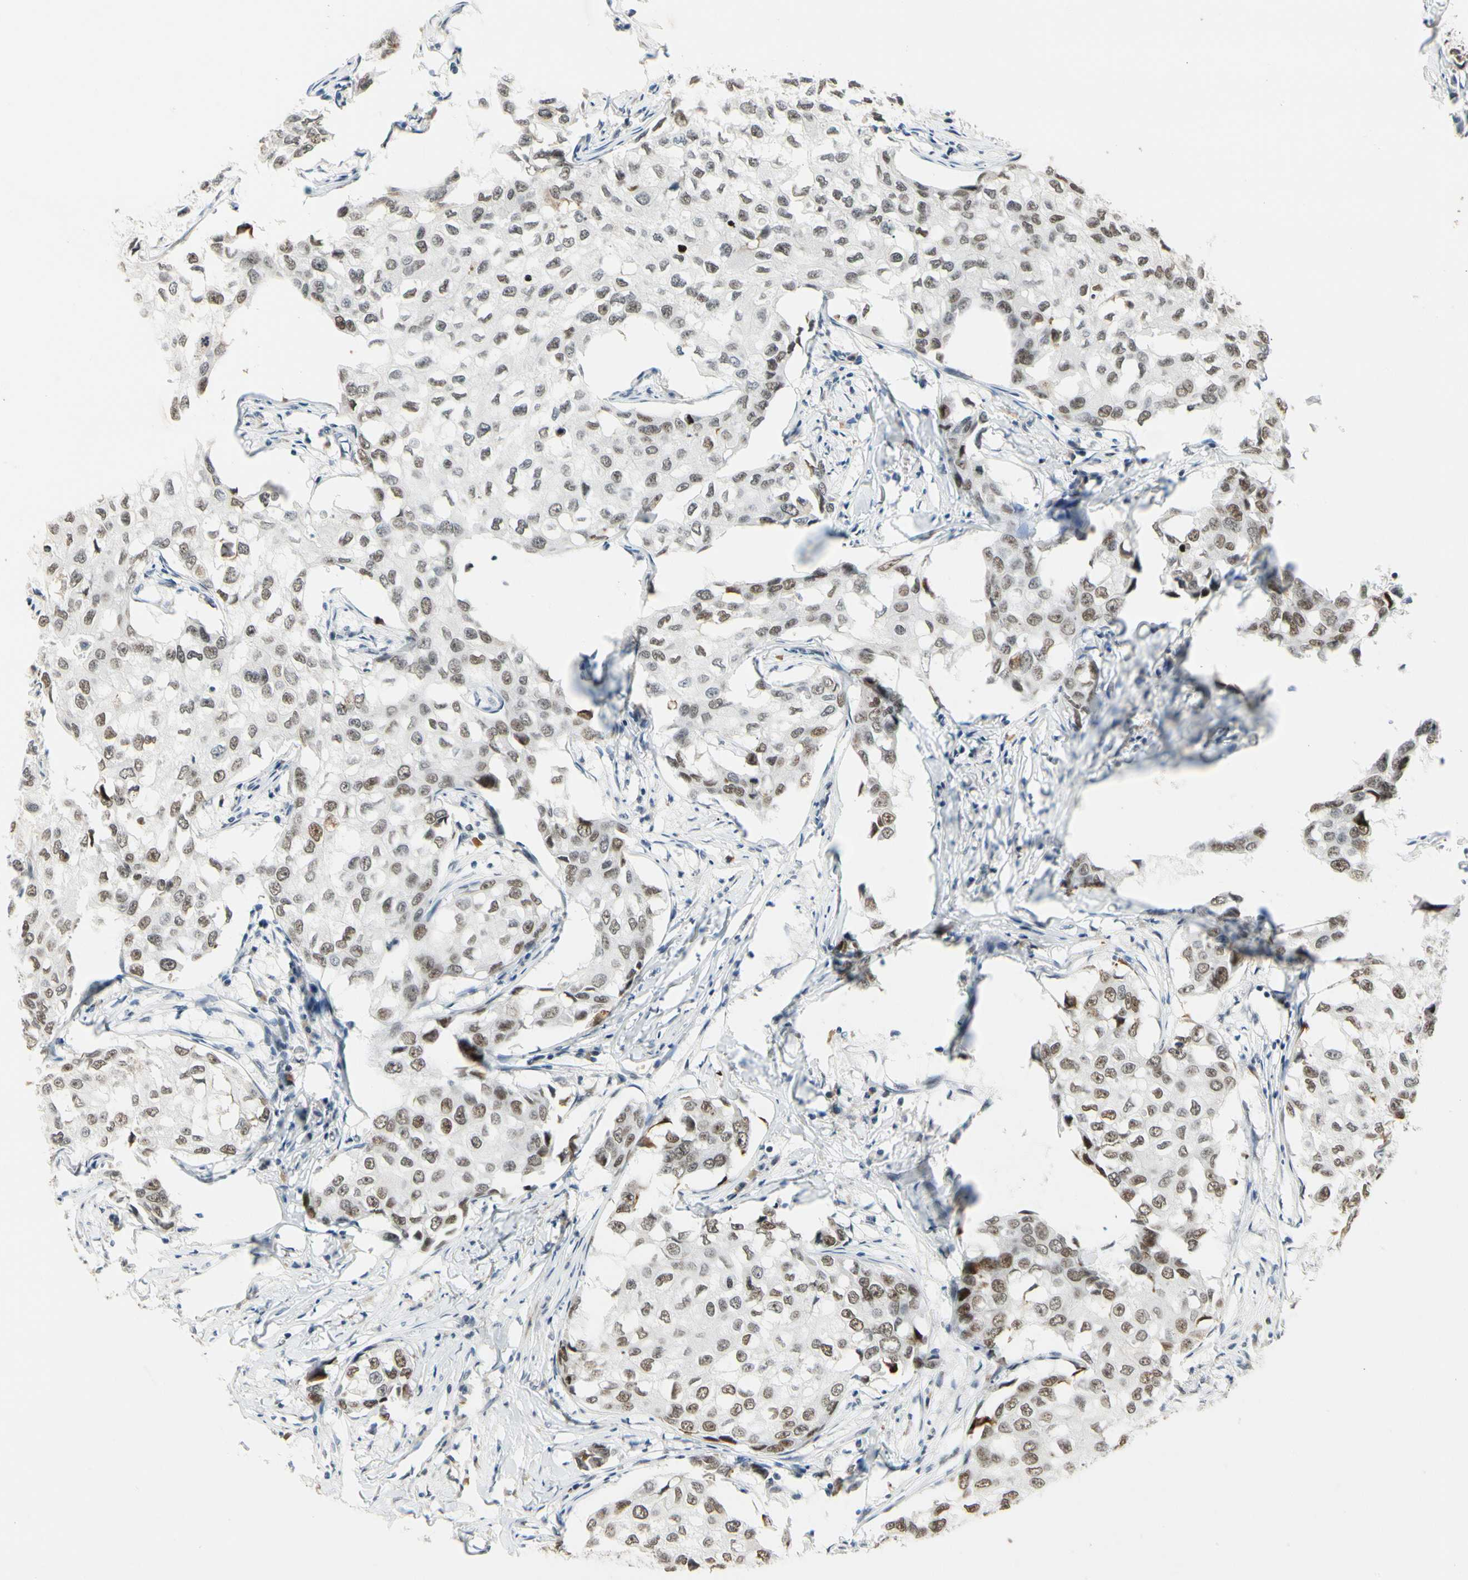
{"staining": {"intensity": "moderate", "quantity": ">75%", "location": "nuclear"}, "tissue": "breast cancer", "cell_type": "Tumor cells", "image_type": "cancer", "snomed": [{"axis": "morphology", "description": "Duct carcinoma"}, {"axis": "topography", "description": "Breast"}], "caption": "The image demonstrates a brown stain indicating the presence of a protein in the nuclear of tumor cells in breast cancer (infiltrating ductal carcinoma). The staining was performed using DAB, with brown indicating positive protein expression. Nuclei are stained blue with hematoxylin.", "gene": "ZSCAN16", "patient": {"sex": "female", "age": 27}}